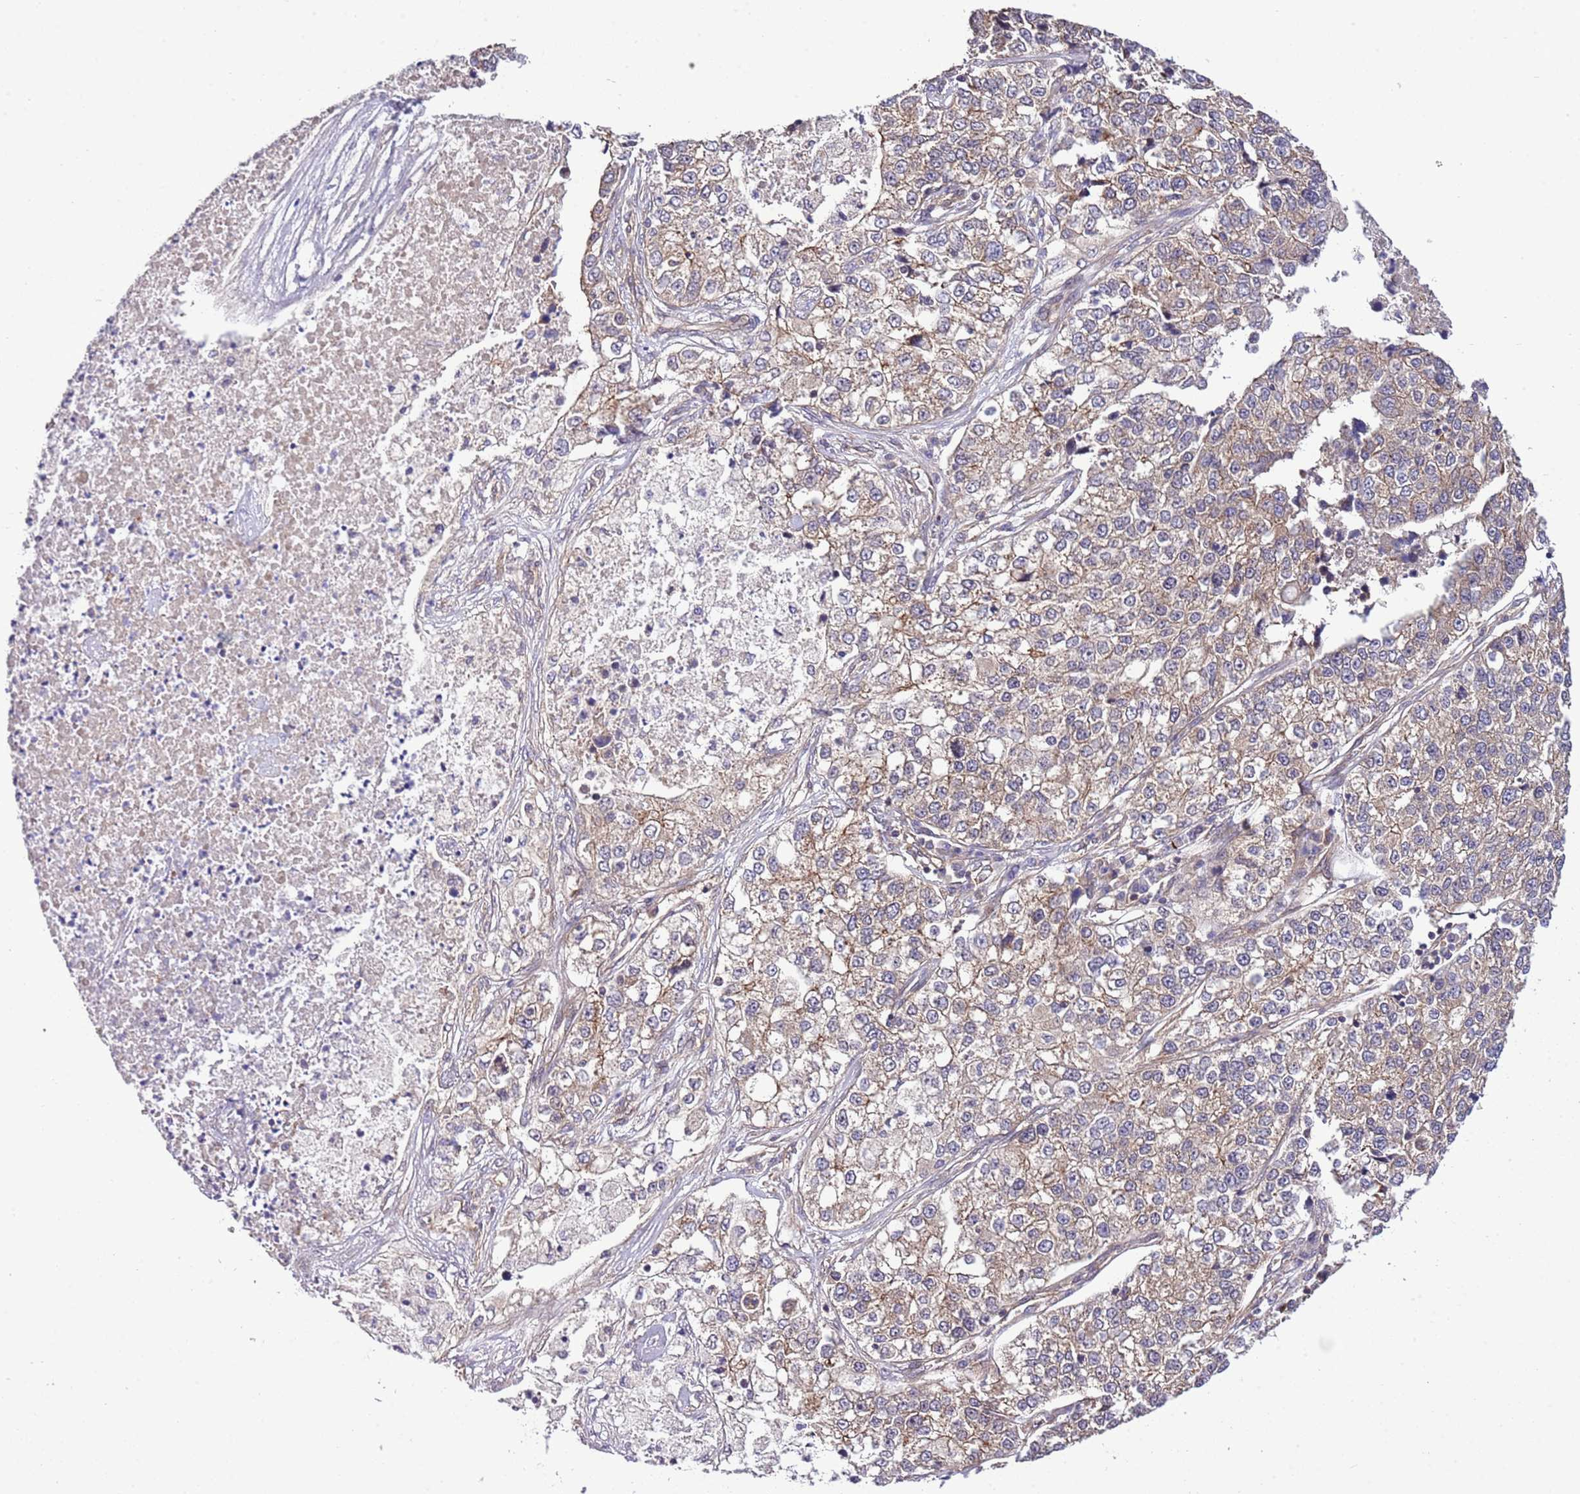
{"staining": {"intensity": "weak", "quantity": ">75%", "location": "cytoplasmic/membranous"}, "tissue": "lung cancer", "cell_type": "Tumor cells", "image_type": "cancer", "snomed": [{"axis": "morphology", "description": "Adenocarcinoma, NOS"}, {"axis": "topography", "description": "Lung"}], "caption": "The photomicrograph exhibits a brown stain indicating the presence of a protein in the cytoplasmic/membranous of tumor cells in lung cancer (adenocarcinoma). (Stains: DAB (3,3'-diaminobenzidine) in brown, nuclei in blue, Microscopy: brightfield microscopy at high magnification).", "gene": "DONSON", "patient": {"sex": "male", "age": 49}}